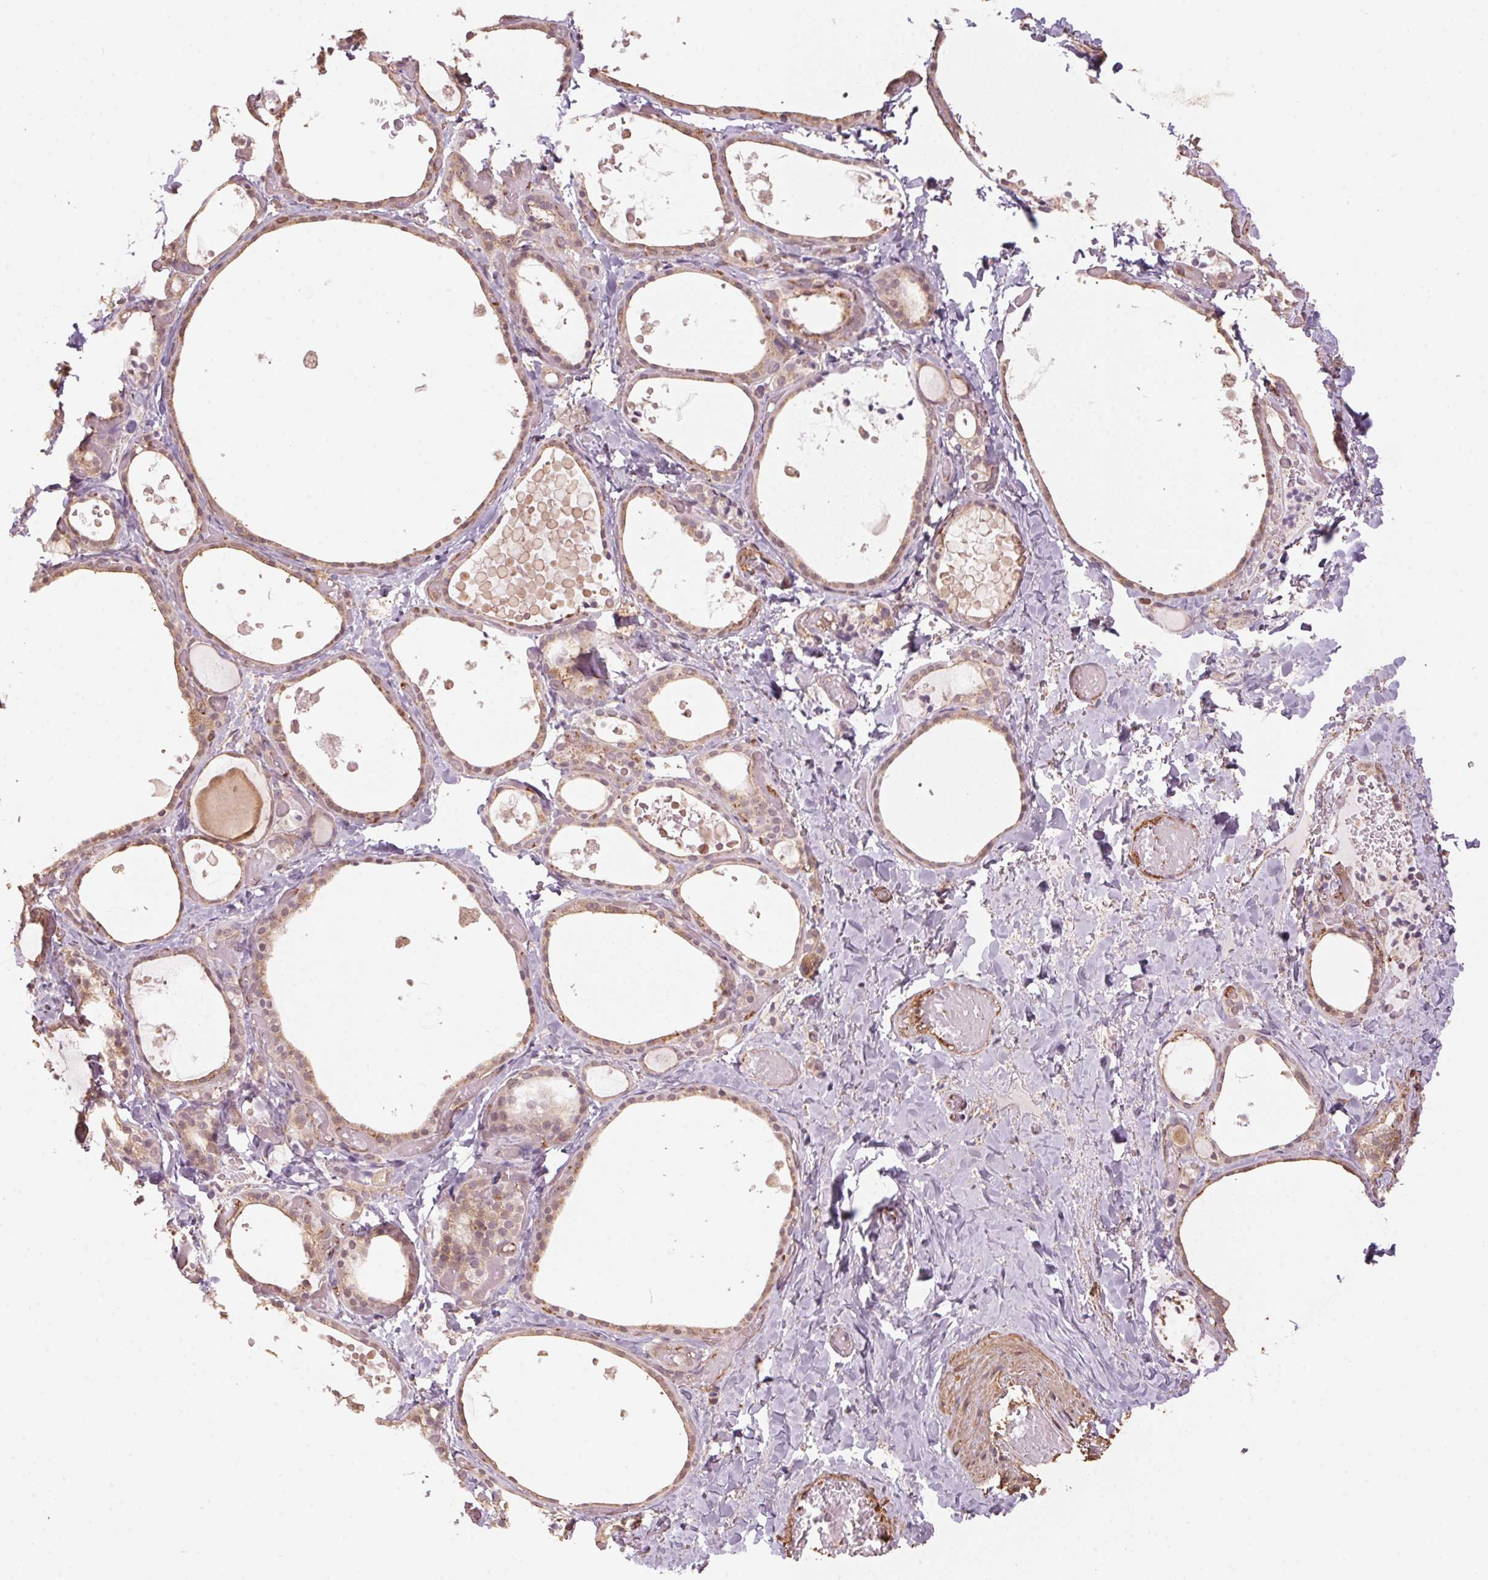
{"staining": {"intensity": "weak", "quantity": ">75%", "location": "cytoplasmic/membranous"}, "tissue": "thyroid gland", "cell_type": "Glandular cells", "image_type": "normal", "snomed": [{"axis": "morphology", "description": "Normal tissue, NOS"}, {"axis": "topography", "description": "Thyroid gland"}], "caption": "Weak cytoplasmic/membranous staining is appreciated in approximately >75% of glandular cells in normal thyroid gland.", "gene": "QDPR", "patient": {"sex": "female", "age": 56}}